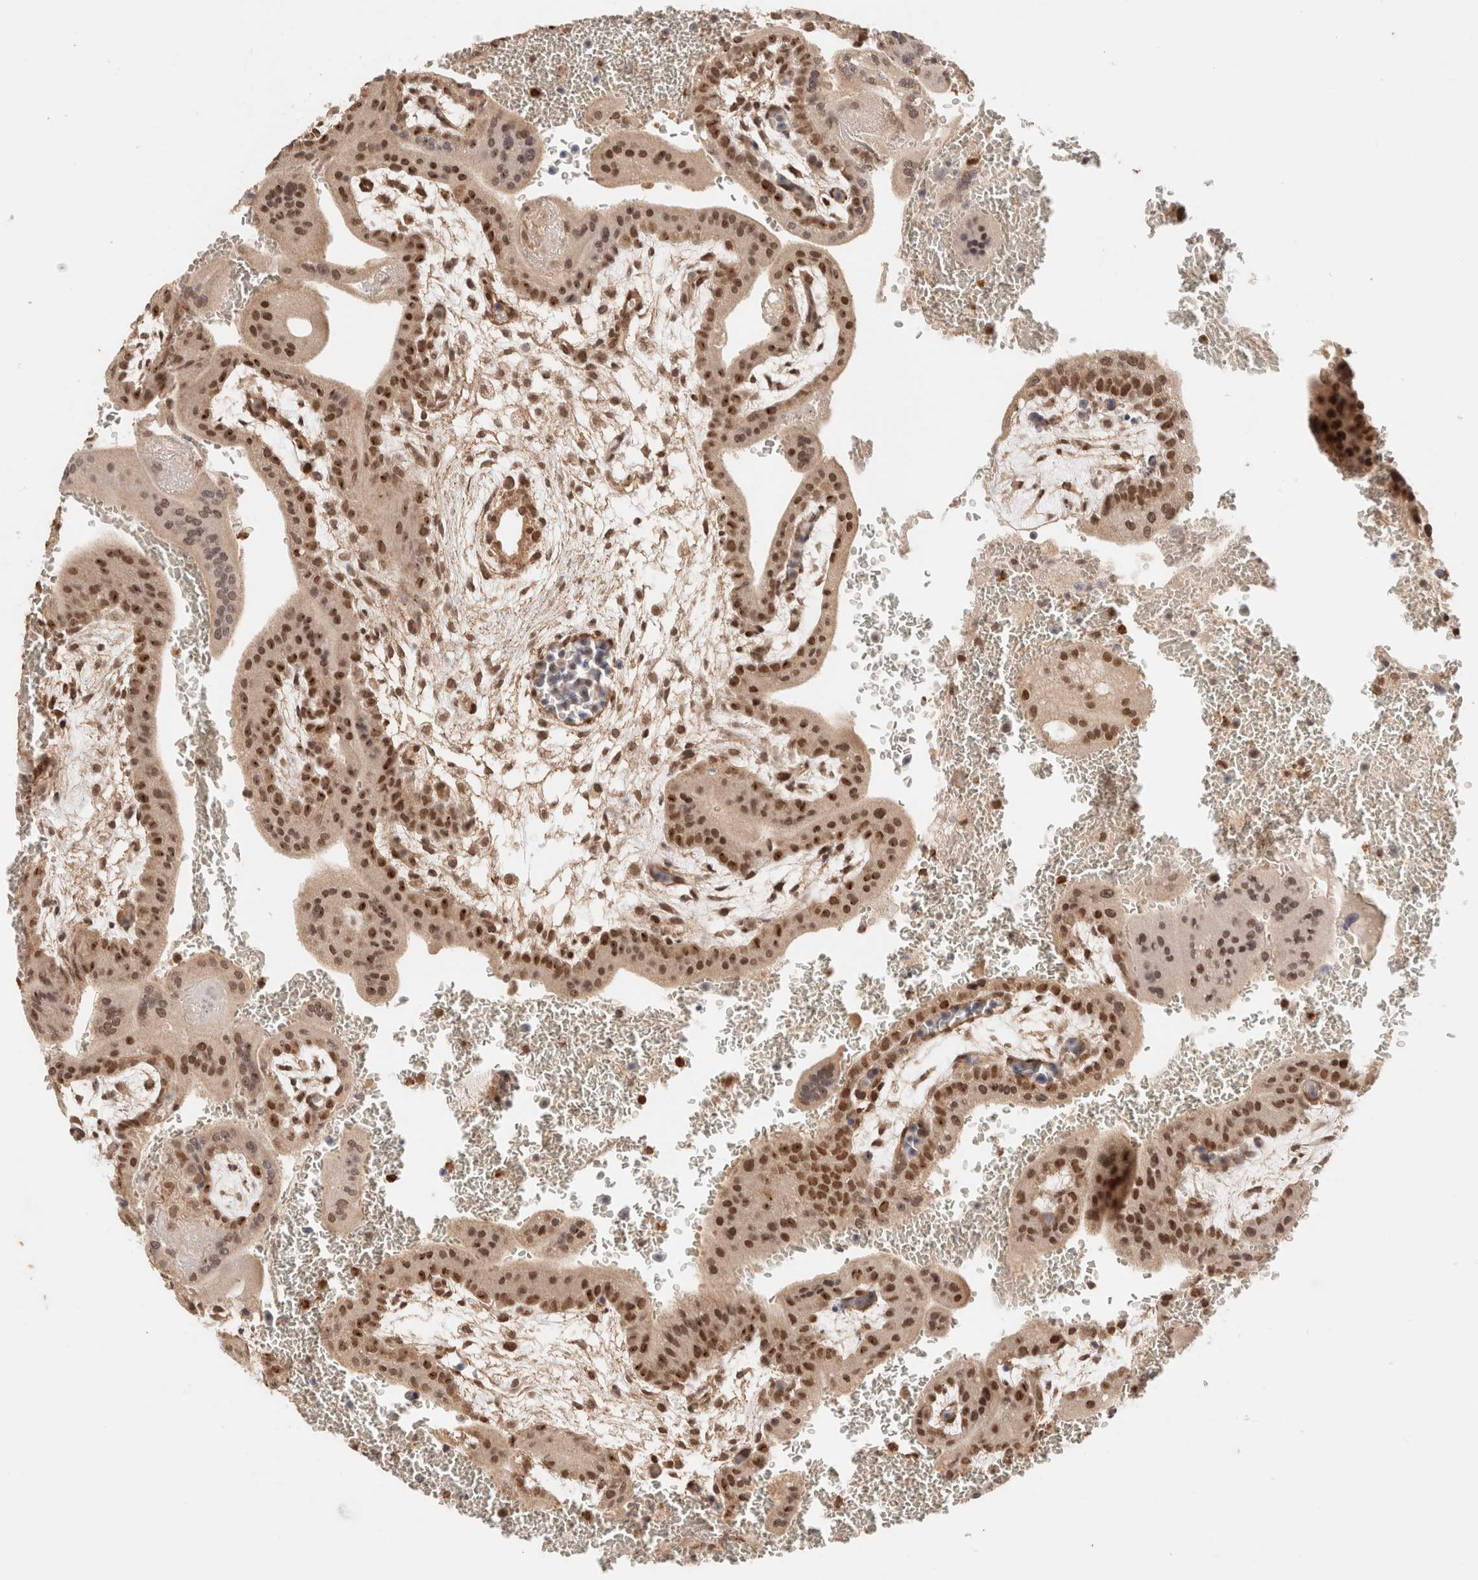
{"staining": {"intensity": "moderate", "quantity": ">75%", "location": "cytoplasmic/membranous,nuclear"}, "tissue": "placenta", "cell_type": "Decidual cells", "image_type": "normal", "snomed": [{"axis": "morphology", "description": "Normal tissue, NOS"}, {"axis": "topography", "description": "Placenta"}], "caption": "Moderate cytoplasmic/membranous,nuclear positivity is present in approximately >75% of decidual cells in unremarkable placenta.", "gene": "BRPF3", "patient": {"sex": "female", "age": 35}}